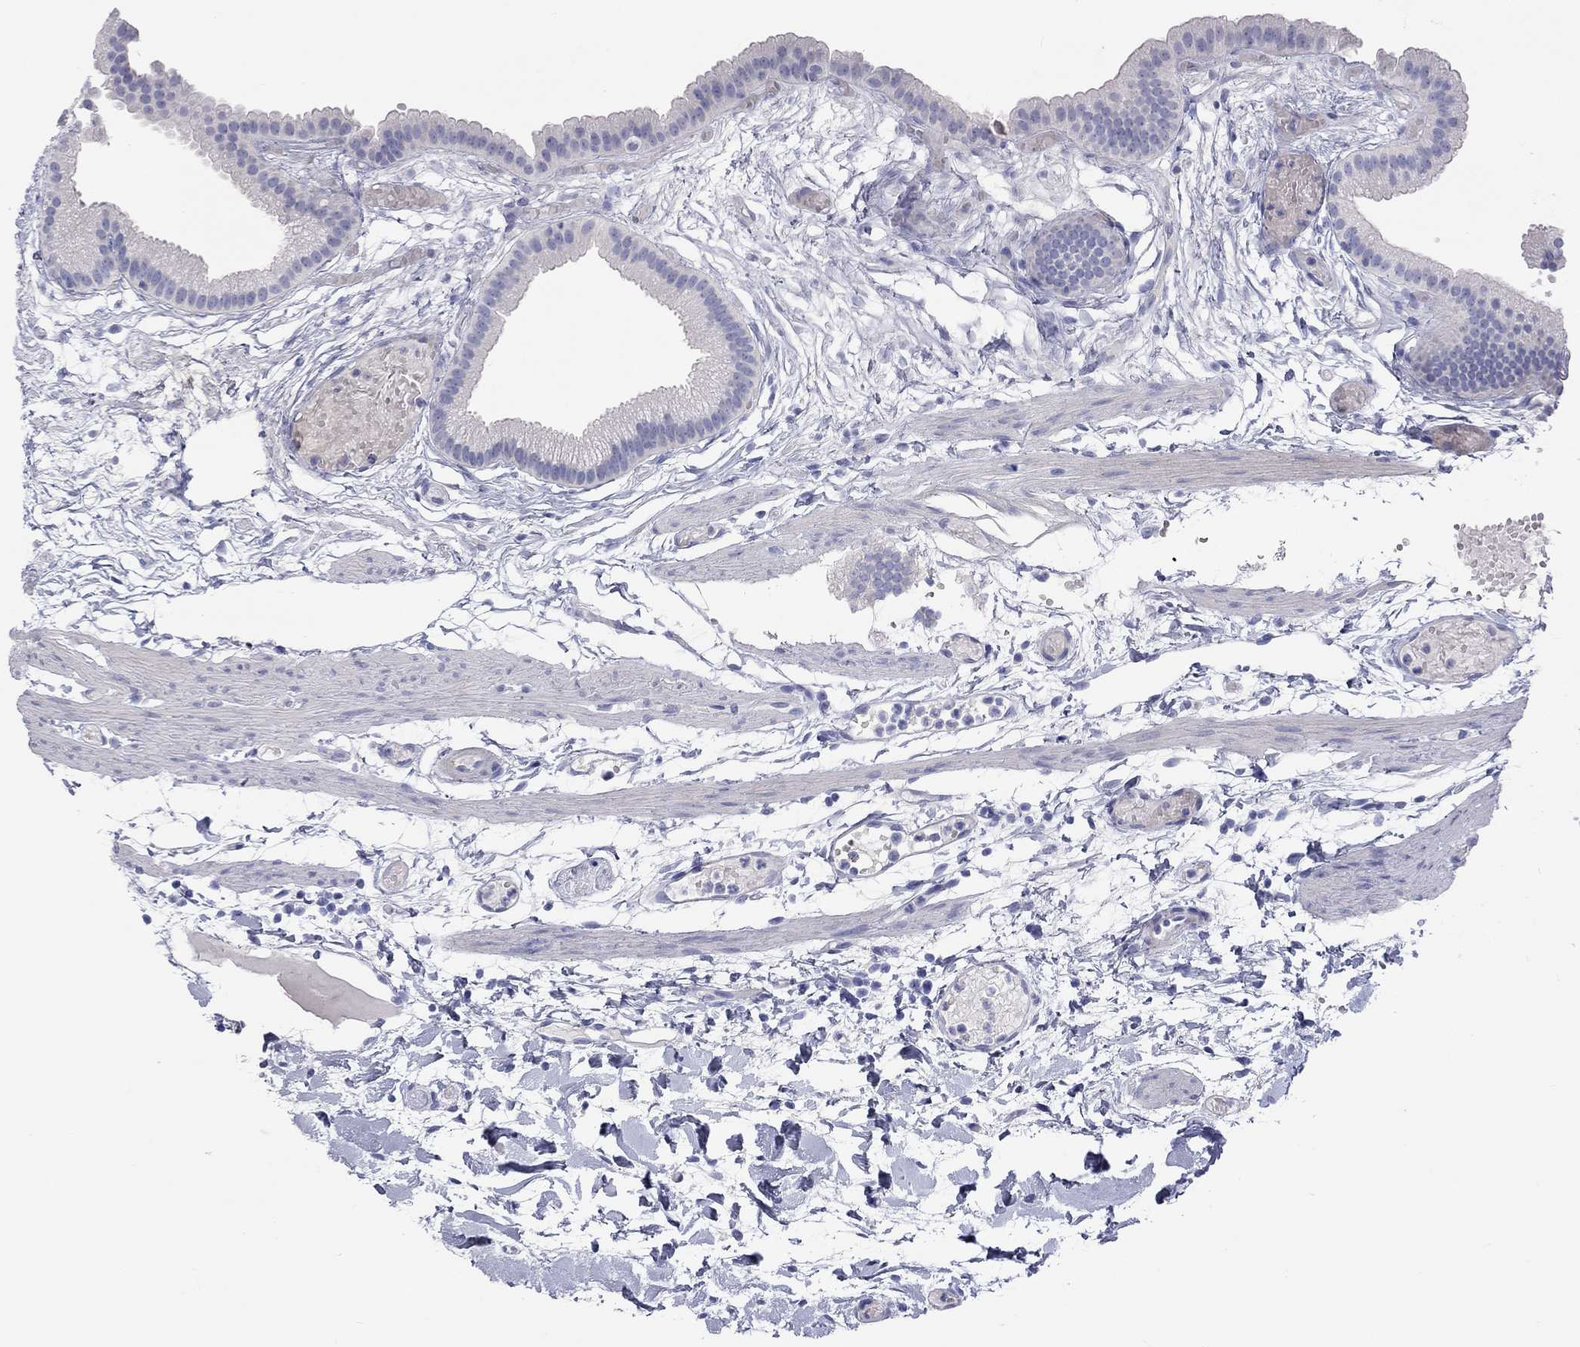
{"staining": {"intensity": "negative", "quantity": "none", "location": "none"}, "tissue": "gallbladder", "cell_type": "Glandular cells", "image_type": "normal", "snomed": [{"axis": "morphology", "description": "Normal tissue, NOS"}, {"axis": "topography", "description": "Gallbladder"}], "caption": "Immunohistochemistry of benign gallbladder demonstrates no expression in glandular cells.", "gene": "PCDHGC5", "patient": {"sex": "female", "age": 45}}